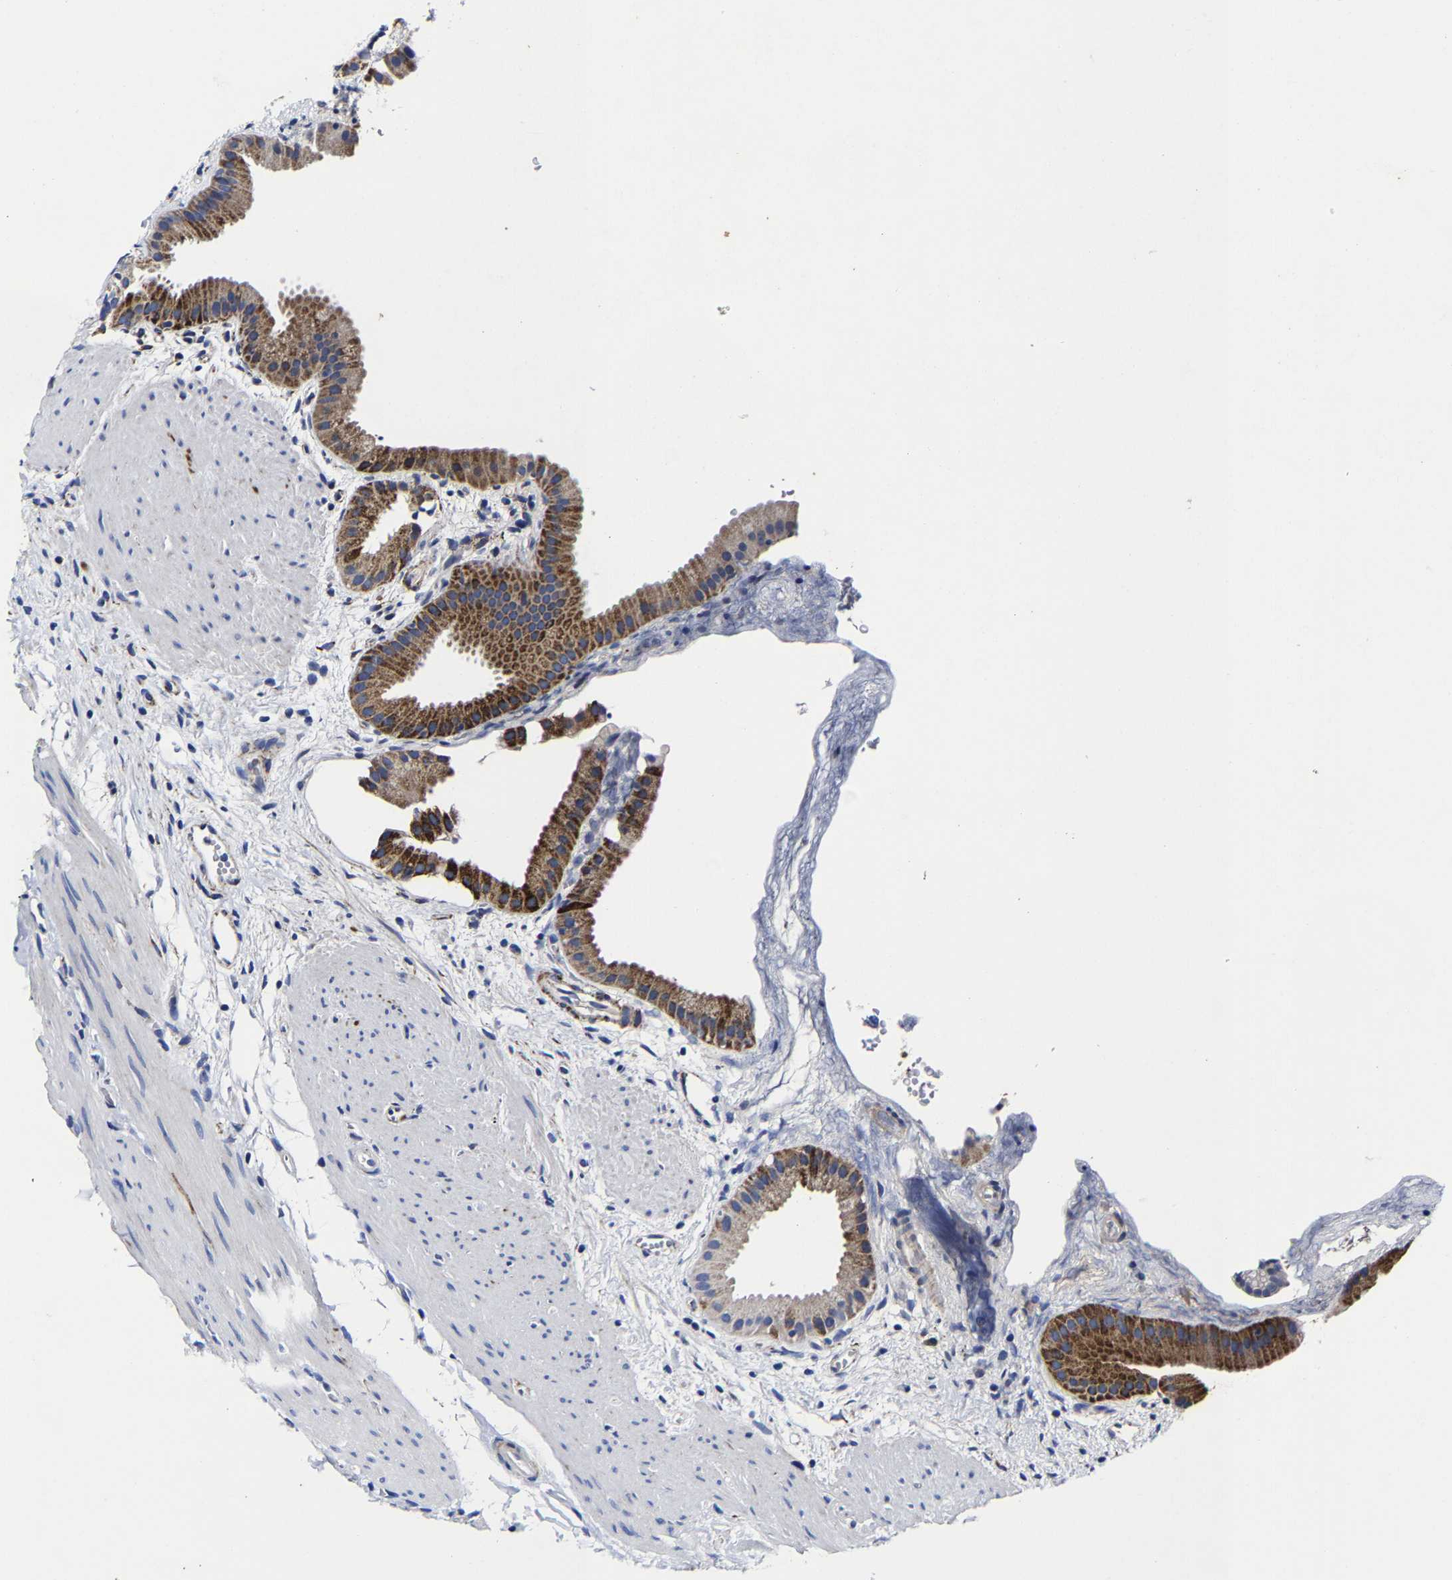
{"staining": {"intensity": "moderate", "quantity": "25%-75%", "location": "cytoplasmic/membranous"}, "tissue": "gallbladder", "cell_type": "Glandular cells", "image_type": "normal", "snomed": [{"axis": "morphology", "description": "Normal tissue, NOS"}, {"axis": "topography", "description": "Gallbladder"}], "caption": "Immunohistochemistry micrograph of unremarkable human gallbladder stained for a protein (brown), which exhibits medium levels of moderate cytoplasmic/membranous positivity in about 25%-75% of glandular cells.", "gene": "AASS", "patient": {"sex": "female", "age": 64}}